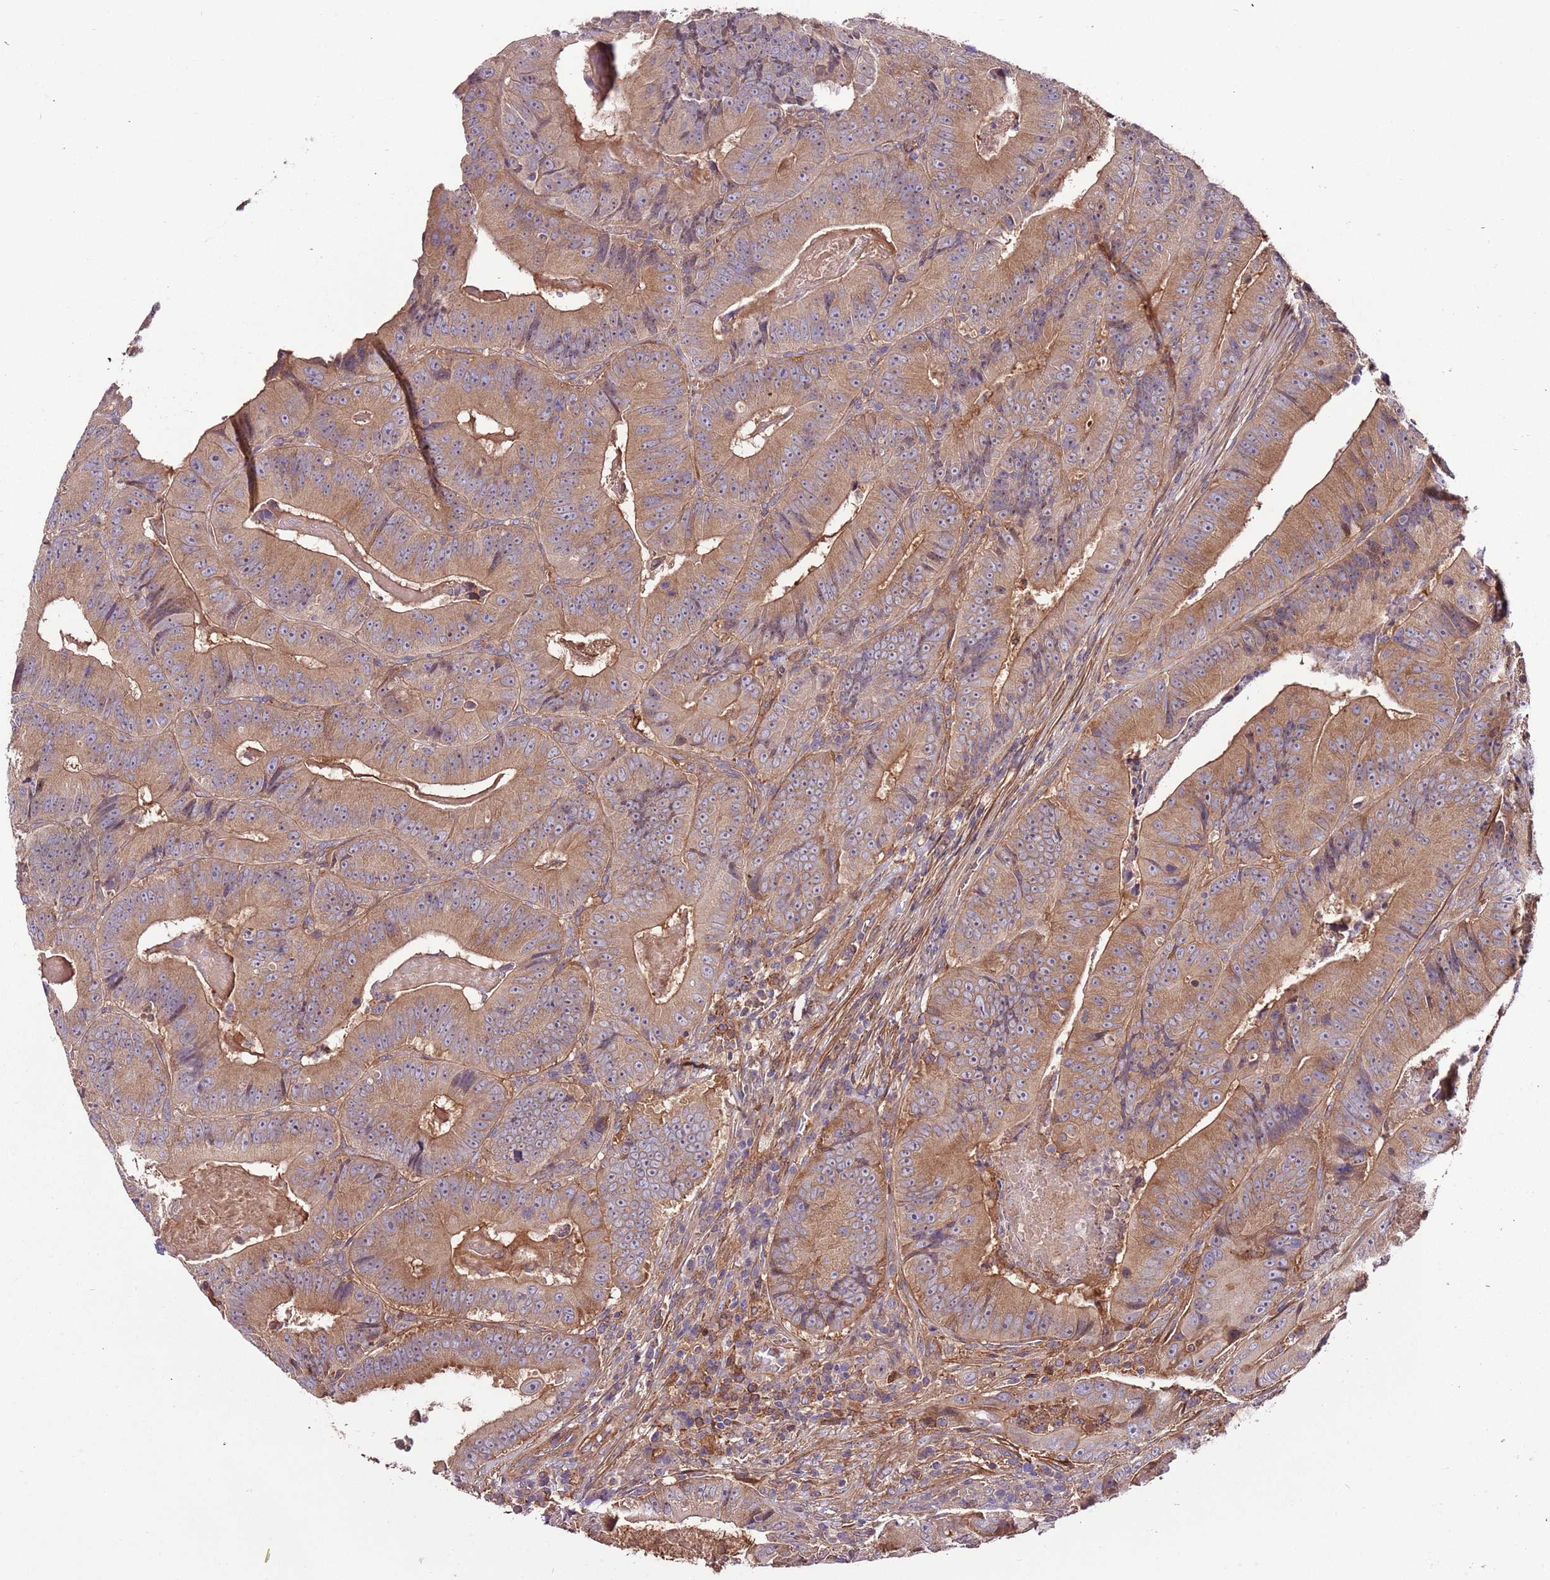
{"staining": {"intensity": "moderate", "quantity": ">75%", "location": "cytoplasmic/membranous"}, "tissue": "colorectal cancer", "cell_type": "Tumor cells", "image_type": "cancer", "snomed": [{"axis": "morphology", "description": "Adenocarcinoma, NOS"}, {"axis": "topography", "description": "Colon"}], "caption": "Immunohistochemistry (IHC) (DAB (3,3'-diaminobenzidine)) staining of human colorectal cancer (adenocarcinoma) demonstrates moderate cytoplasmic/membranous protein staining in about >75% of tumor cells.", "gene": "DENR", "patient": {"sex": "female", "age": 86}}